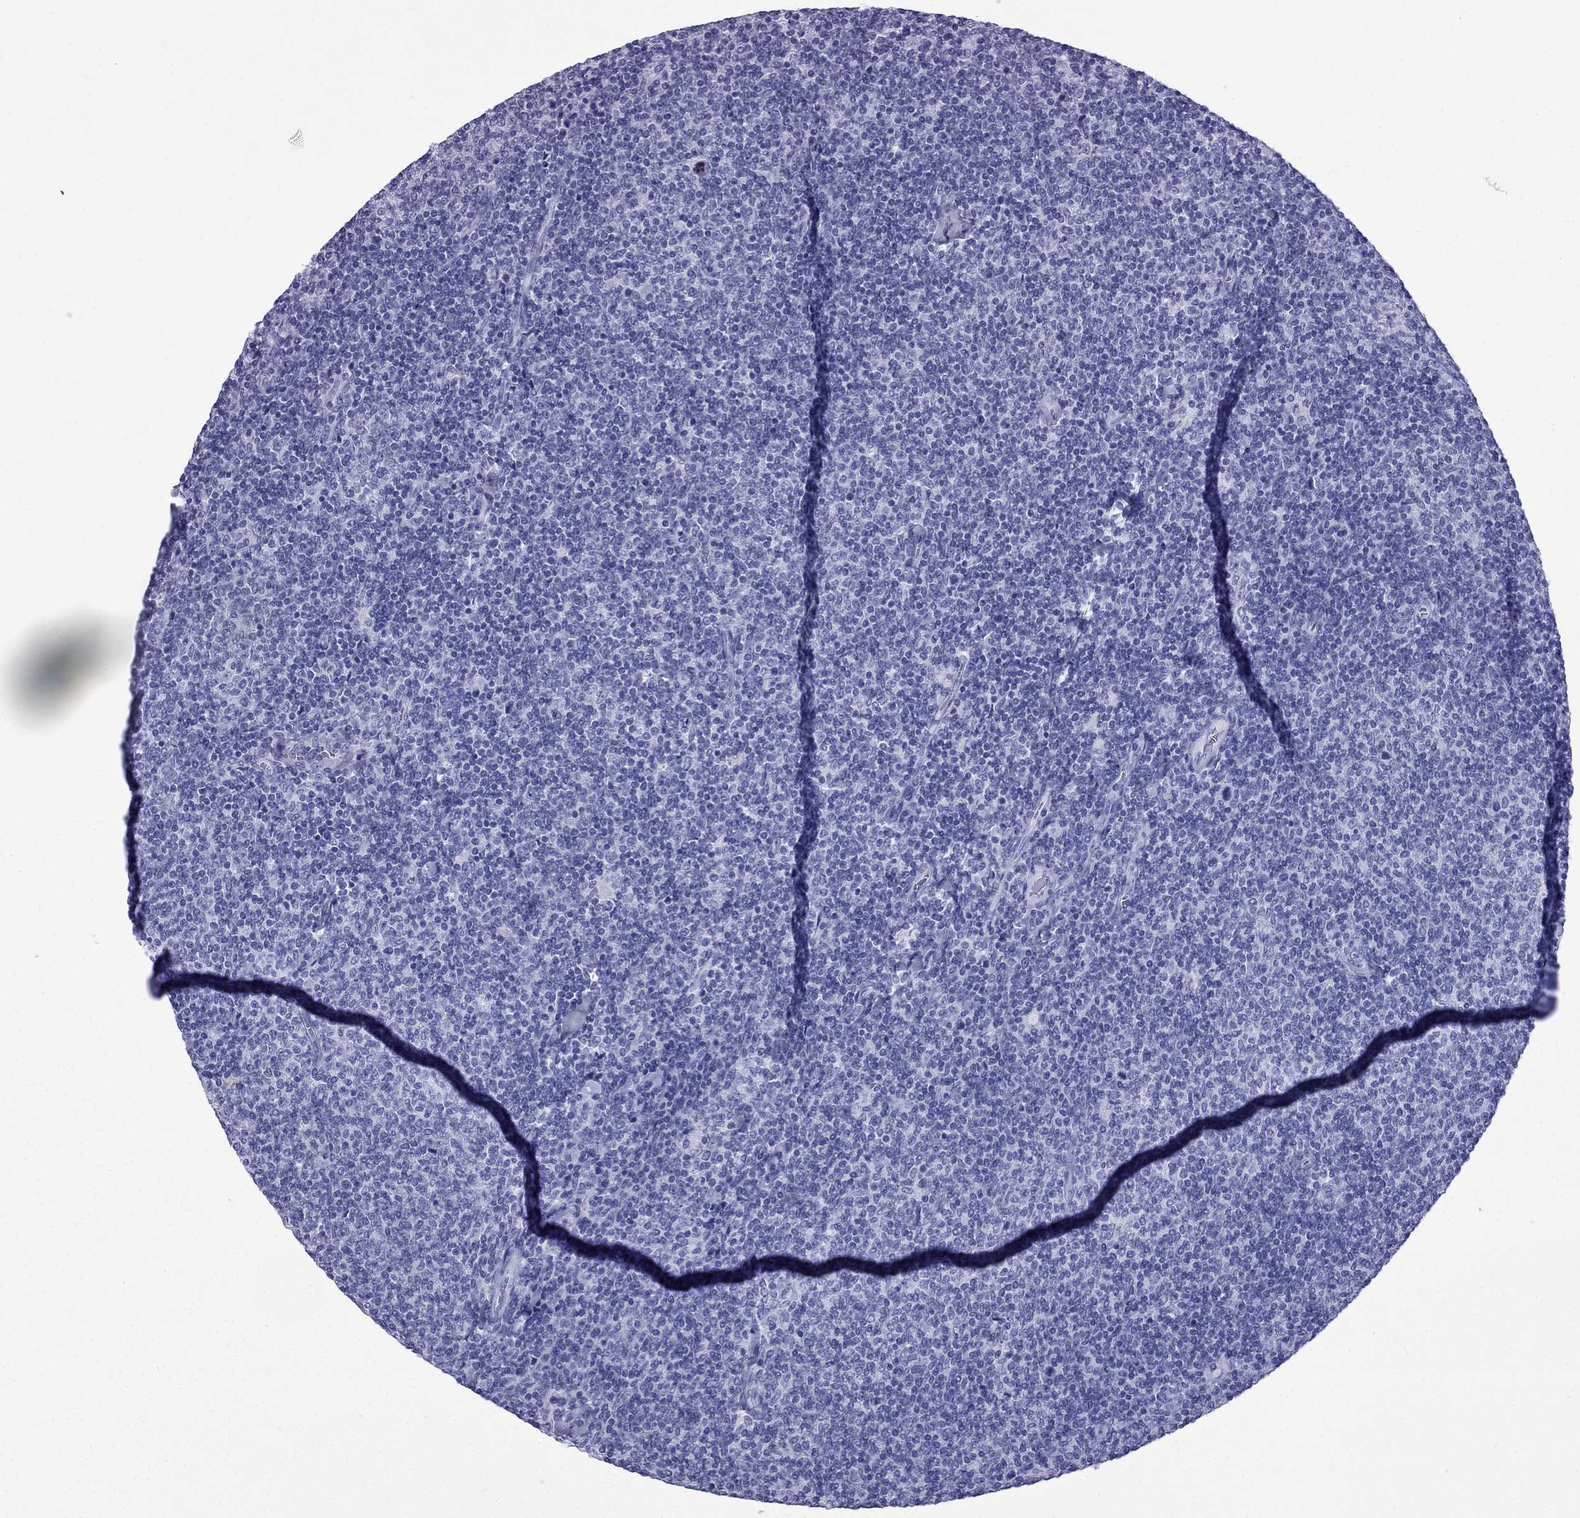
{"staining": {"intensity": "negative", "quantity": "none", "location": "none"}, "tissue": "lymphoma", "cell_type": "Tumor cells", "image_type": "cancer", "snomed": [{"axis": "morphology", "description": "Malignant lymphoma, non-Hodgkin's type, Low grade"}, {"axis": "topography", "description": "Lymph node"}], "caption": "This micrograph is of lymphoma stained with immunohistochemistry to label a protein in brown with the nuclei are counter-stained blue. There is no positivity in tumor cells.", "gene": "GJA8", "patient": {"sex": "male", "age": 52}}